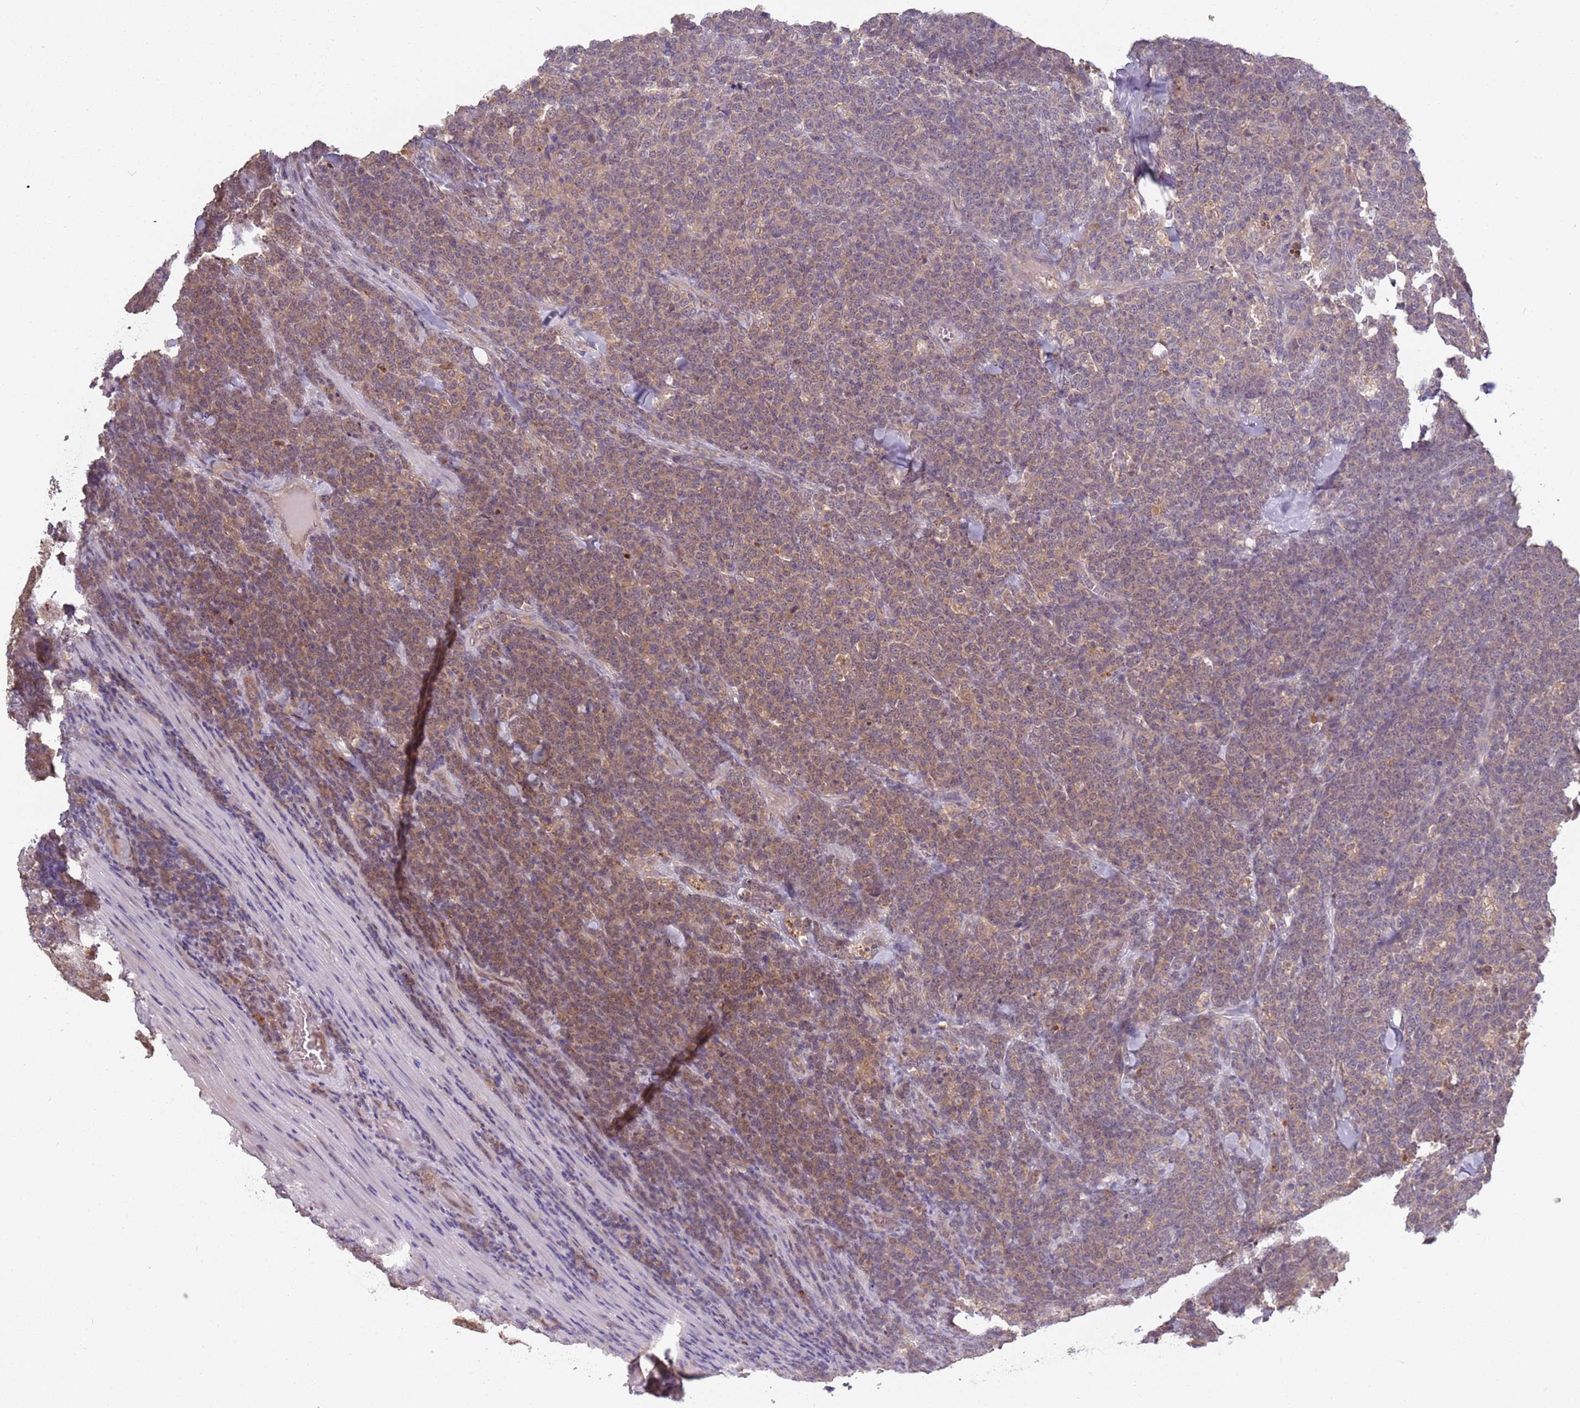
{"staining": {"intensity": "weak", "quantity": "25%-75%", "location": "cytoplasmic/membranous"}, "tissue": "lymphoma", "cell_type": "Tumor cells", "image_type": "cancer", "snomed": [{"axis": "morphology", "description": "Malignant lymphoma, non-Hodgkin's type, High grade"}, {"axis": "topography", "description": "Small intestine"}], "caption": "Immunohistochemical staining of human lymphoma displays low levels of weak cytoplasmic/membranous protein staining in about 25%-75% of tumor cells. (DAB (3,3'-diaminobenzidine) = brown stain, brightfield microscopy at high magnification).", "gene": "USP32", "patient": {"sex": "male", "age": 8}}